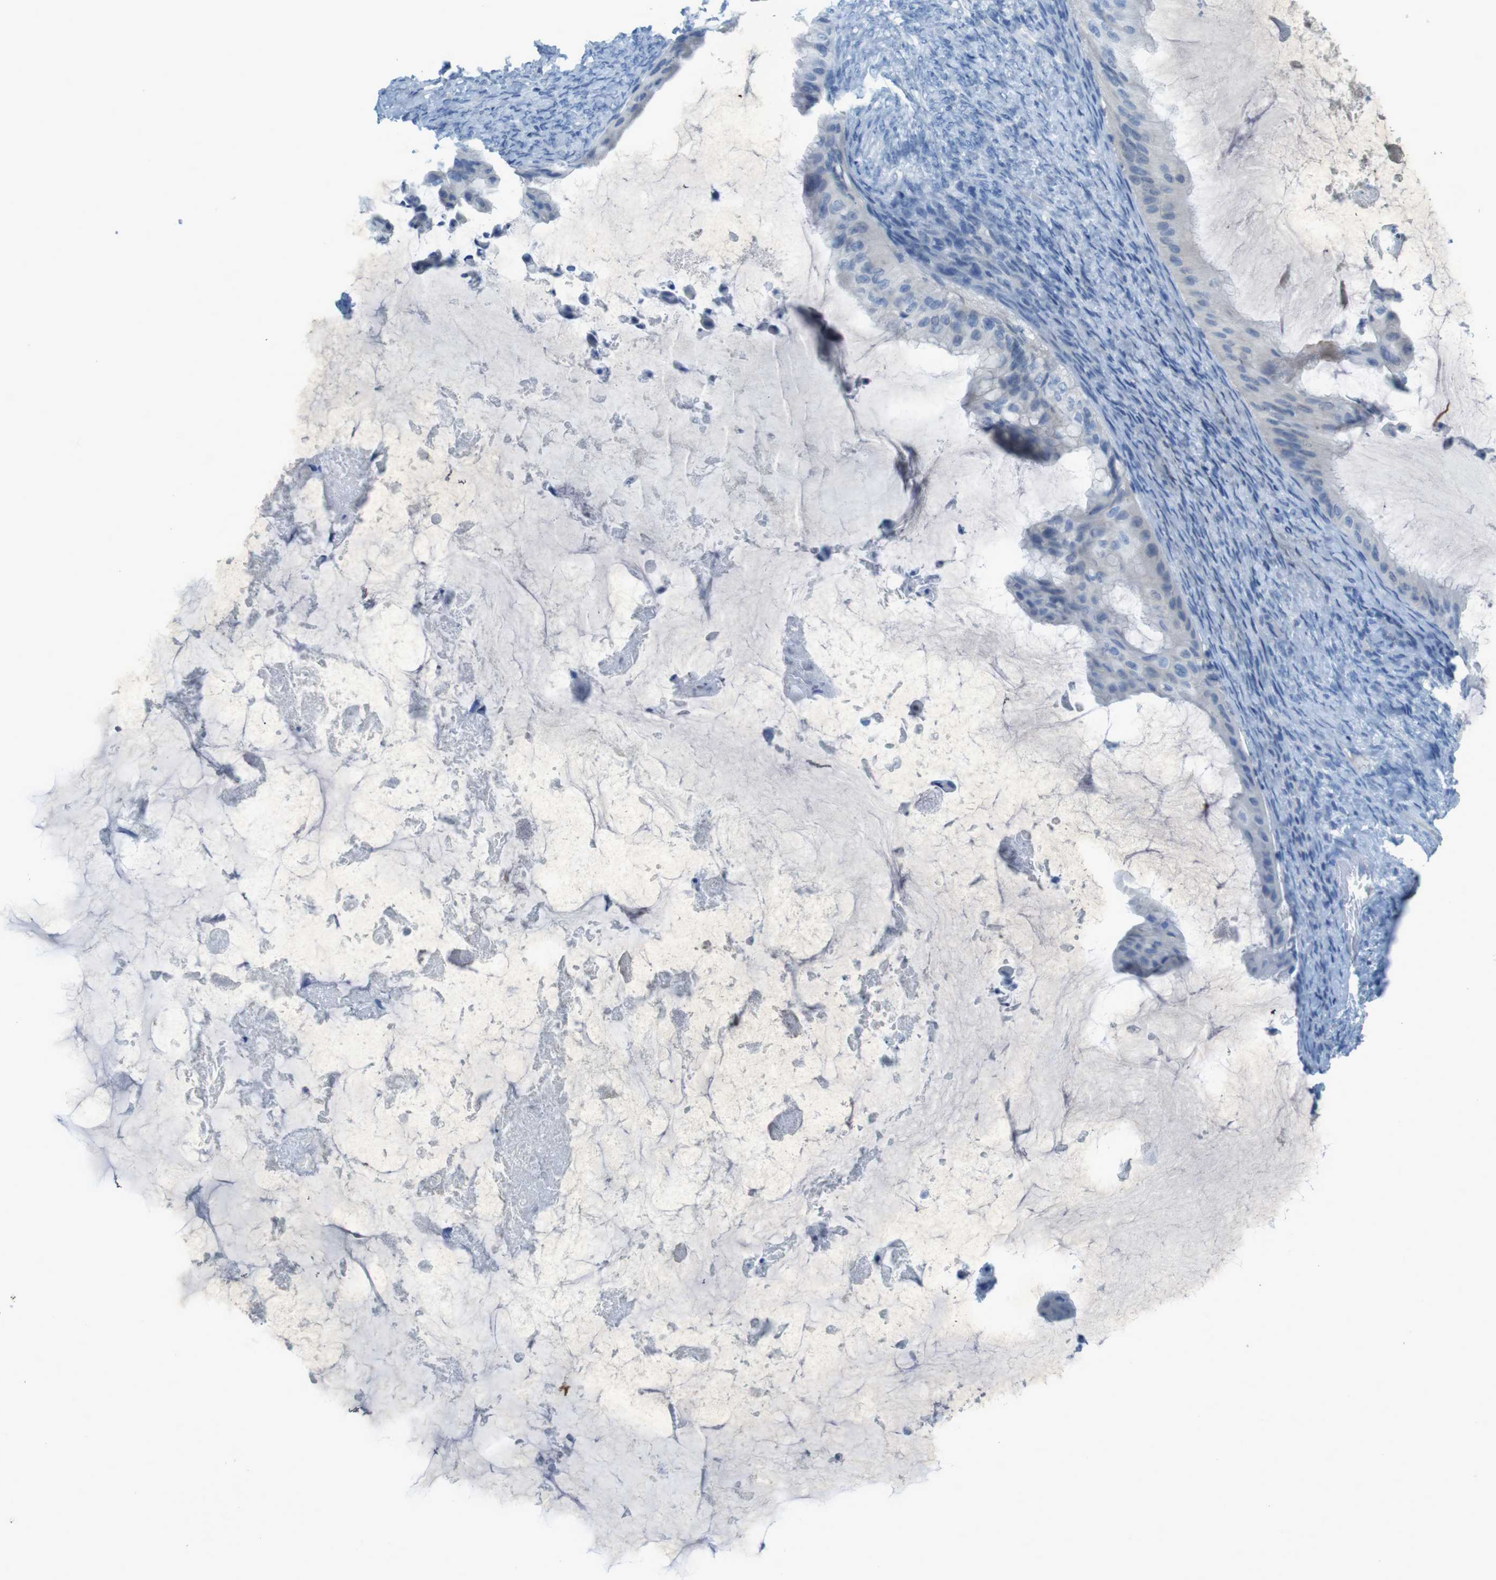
{"staining": {"intensity": "negative", "quantity": "none", "location": "none"}, "tissue": "ovarian cancer", "cell_type": "Tumor cells", "image_type": "cancer", "snomed": [{"axis": "morphology", "description": "Cystadenocarcinoma, mucinous, NOS"}, {"axis": "topography", "description": "Ovary"}], "caption": "This histopathology image is of ovarian mucinous cystadenocarcinoma stained with IHC to label a protein in brown with the nuclei are counter-stained blue. There is no staining in tumor cells. The staining was performed using DAB (3,3'-diaminobenzidine) to visualize the protein expression in brown, while the nuclei were stained in blue with hematoxylin (Magnification: 20x).", "gene": "CD320", "patient": {"sex": "female", "age": 61}}